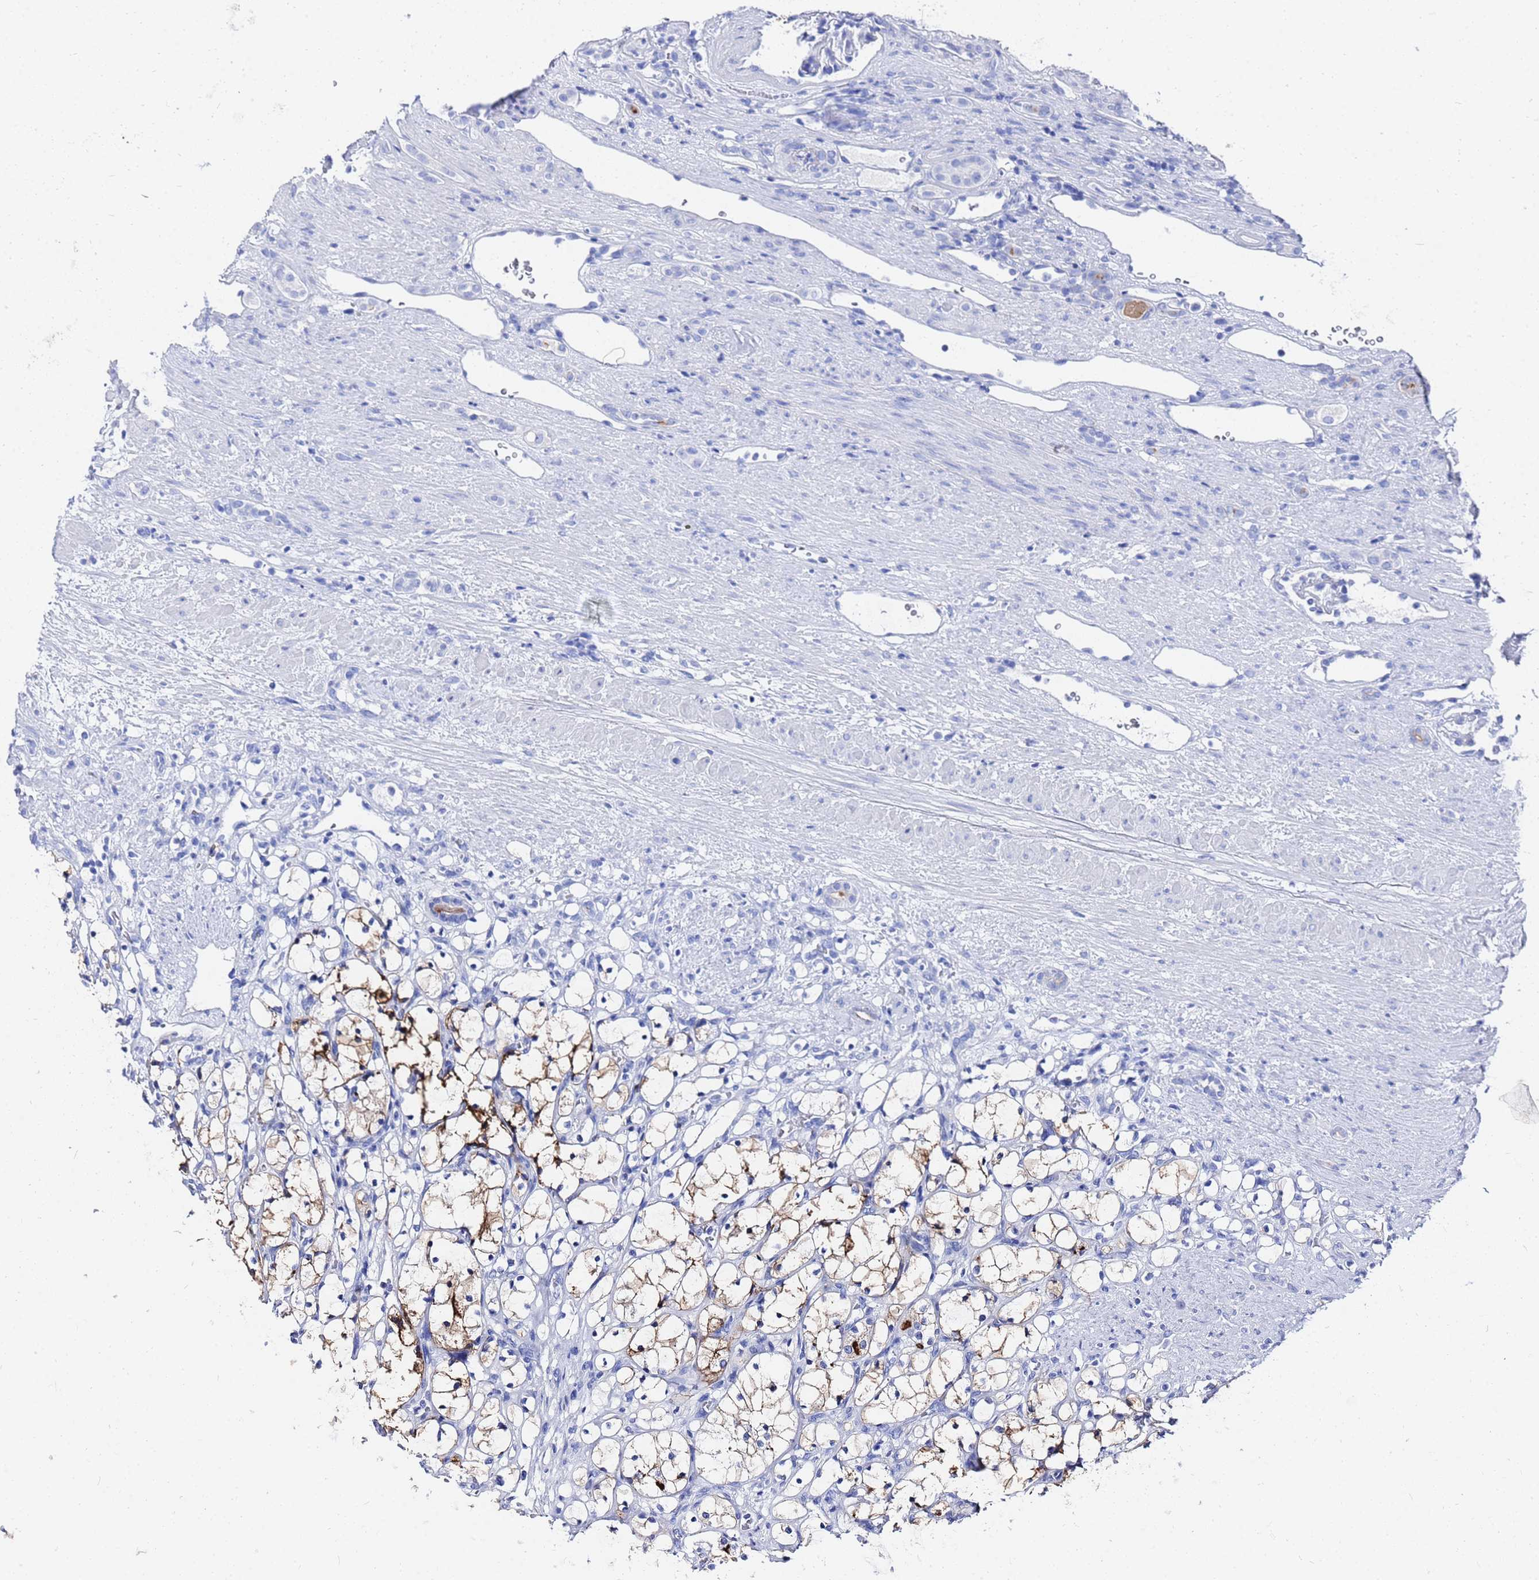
{"staining": {"intensity": "moderate", "quantity": "25%-75%", "location": "cytoplasmic/membranous"}, "tissue": "renal cancer", "cell_type": "Tumor cells", "image_type": "cancer", "snomed": [{"axis": "morphology", "description": "Adenocarcinoma, NOS"}, {"axis": "topography", "description": "Kidney"}], "caption": "Immunohistochemical staining of human renal adenocarcinoma displays medium levels of moderate cytoplasmic/membranous staining in about 25%-75% of tumor cells.", "gene": "GGT1", "patient": {"sex": "female", "age": 69}}